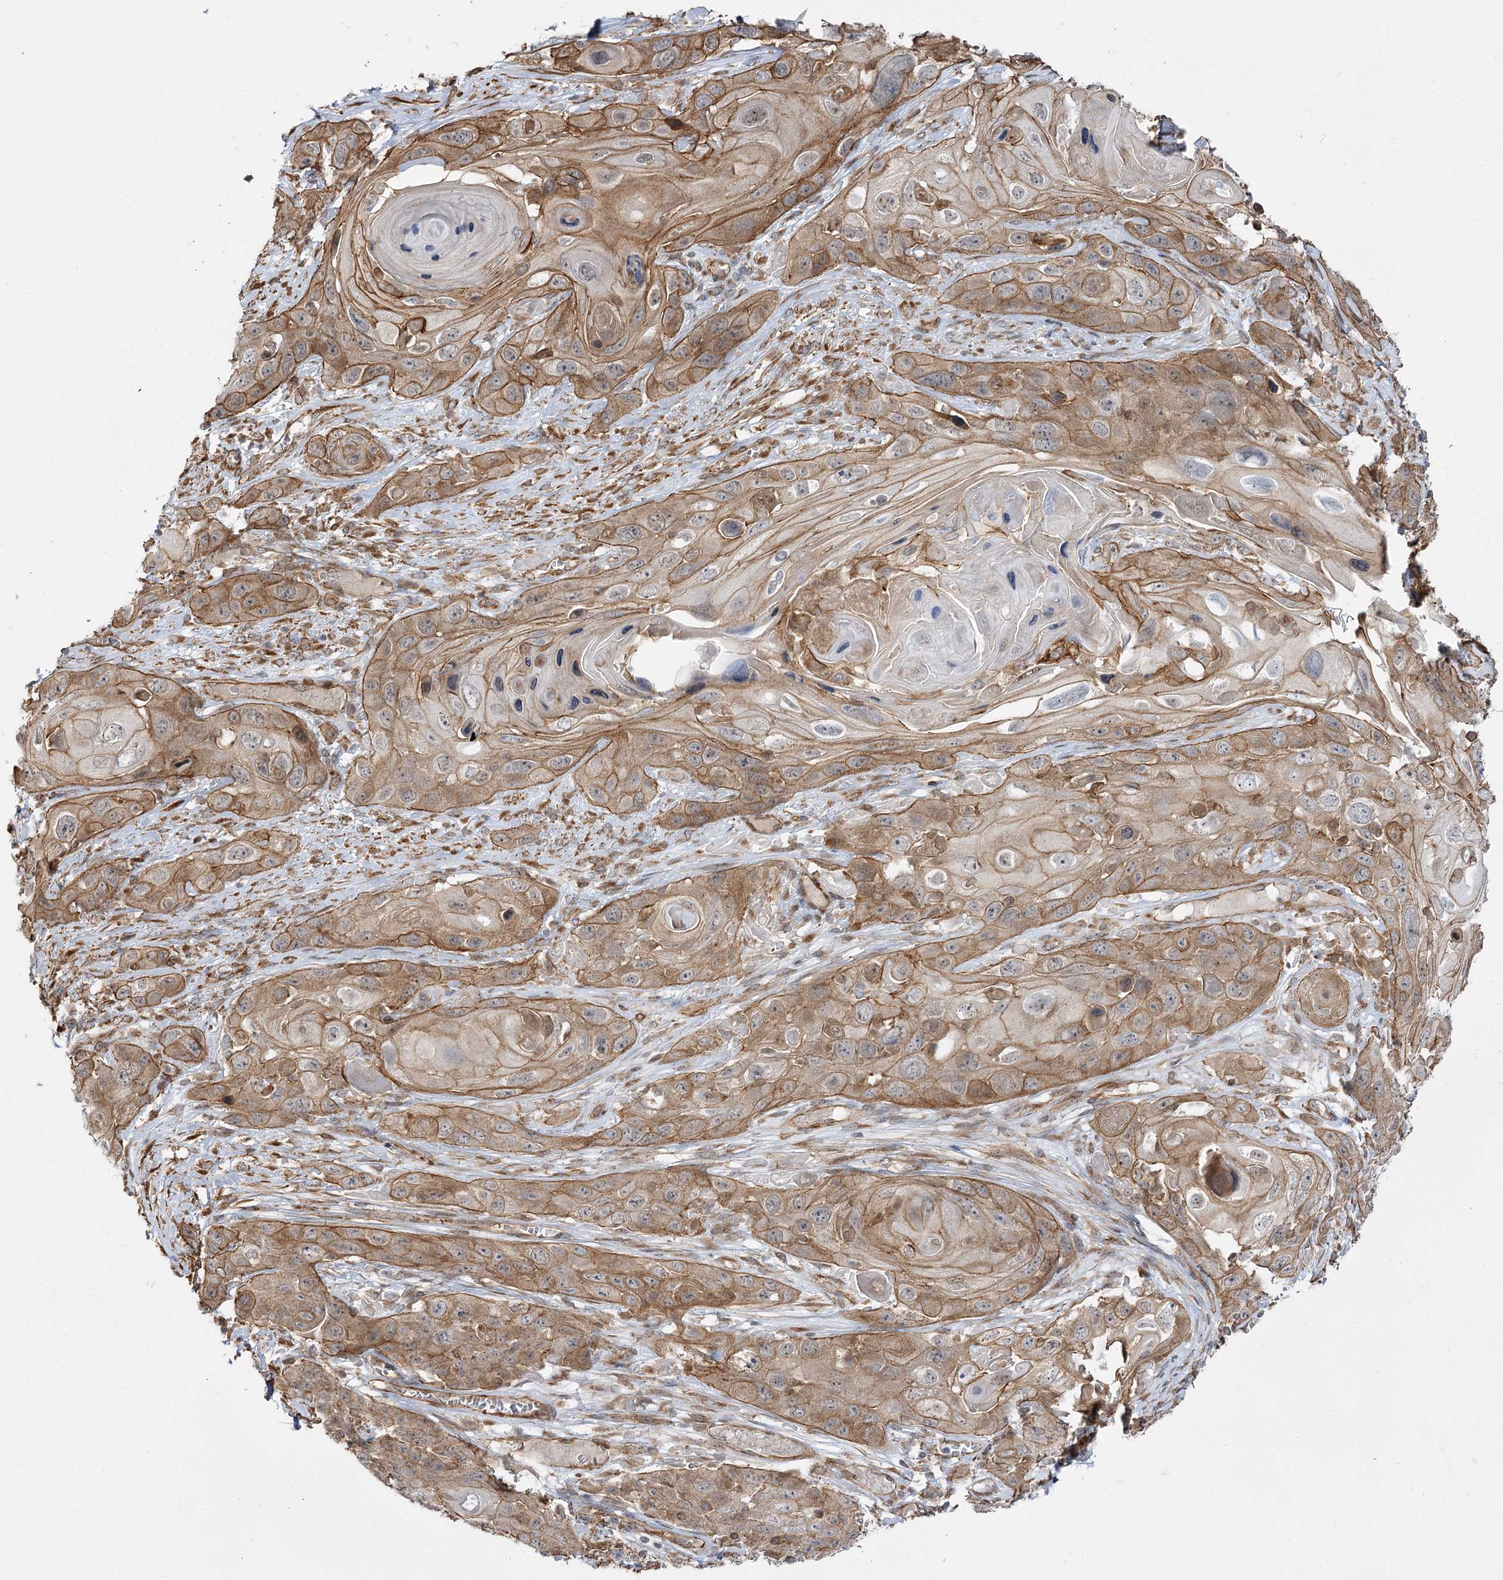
{"staining": {"intensity": "moderate", "quantity": ">75%", "location": "cytoplasmic/membranous"}, "tissue": "skin cancer", "cell_type": "Tumor cells", "image_type": "cancer", "snomed": [{"axis": "morphology", "description": "Squamous cell carcinoma, NOS"}, {"axis": "topography", "description": "Skin"}], "caption": "A brown stain shows moderate cytoplasmic/membranous staining of a protein in human squamous cell carcinoma (skin) tumor cells.", "gene": "SH3BP5L", "patient": {"sex": "male", "age": 55}}